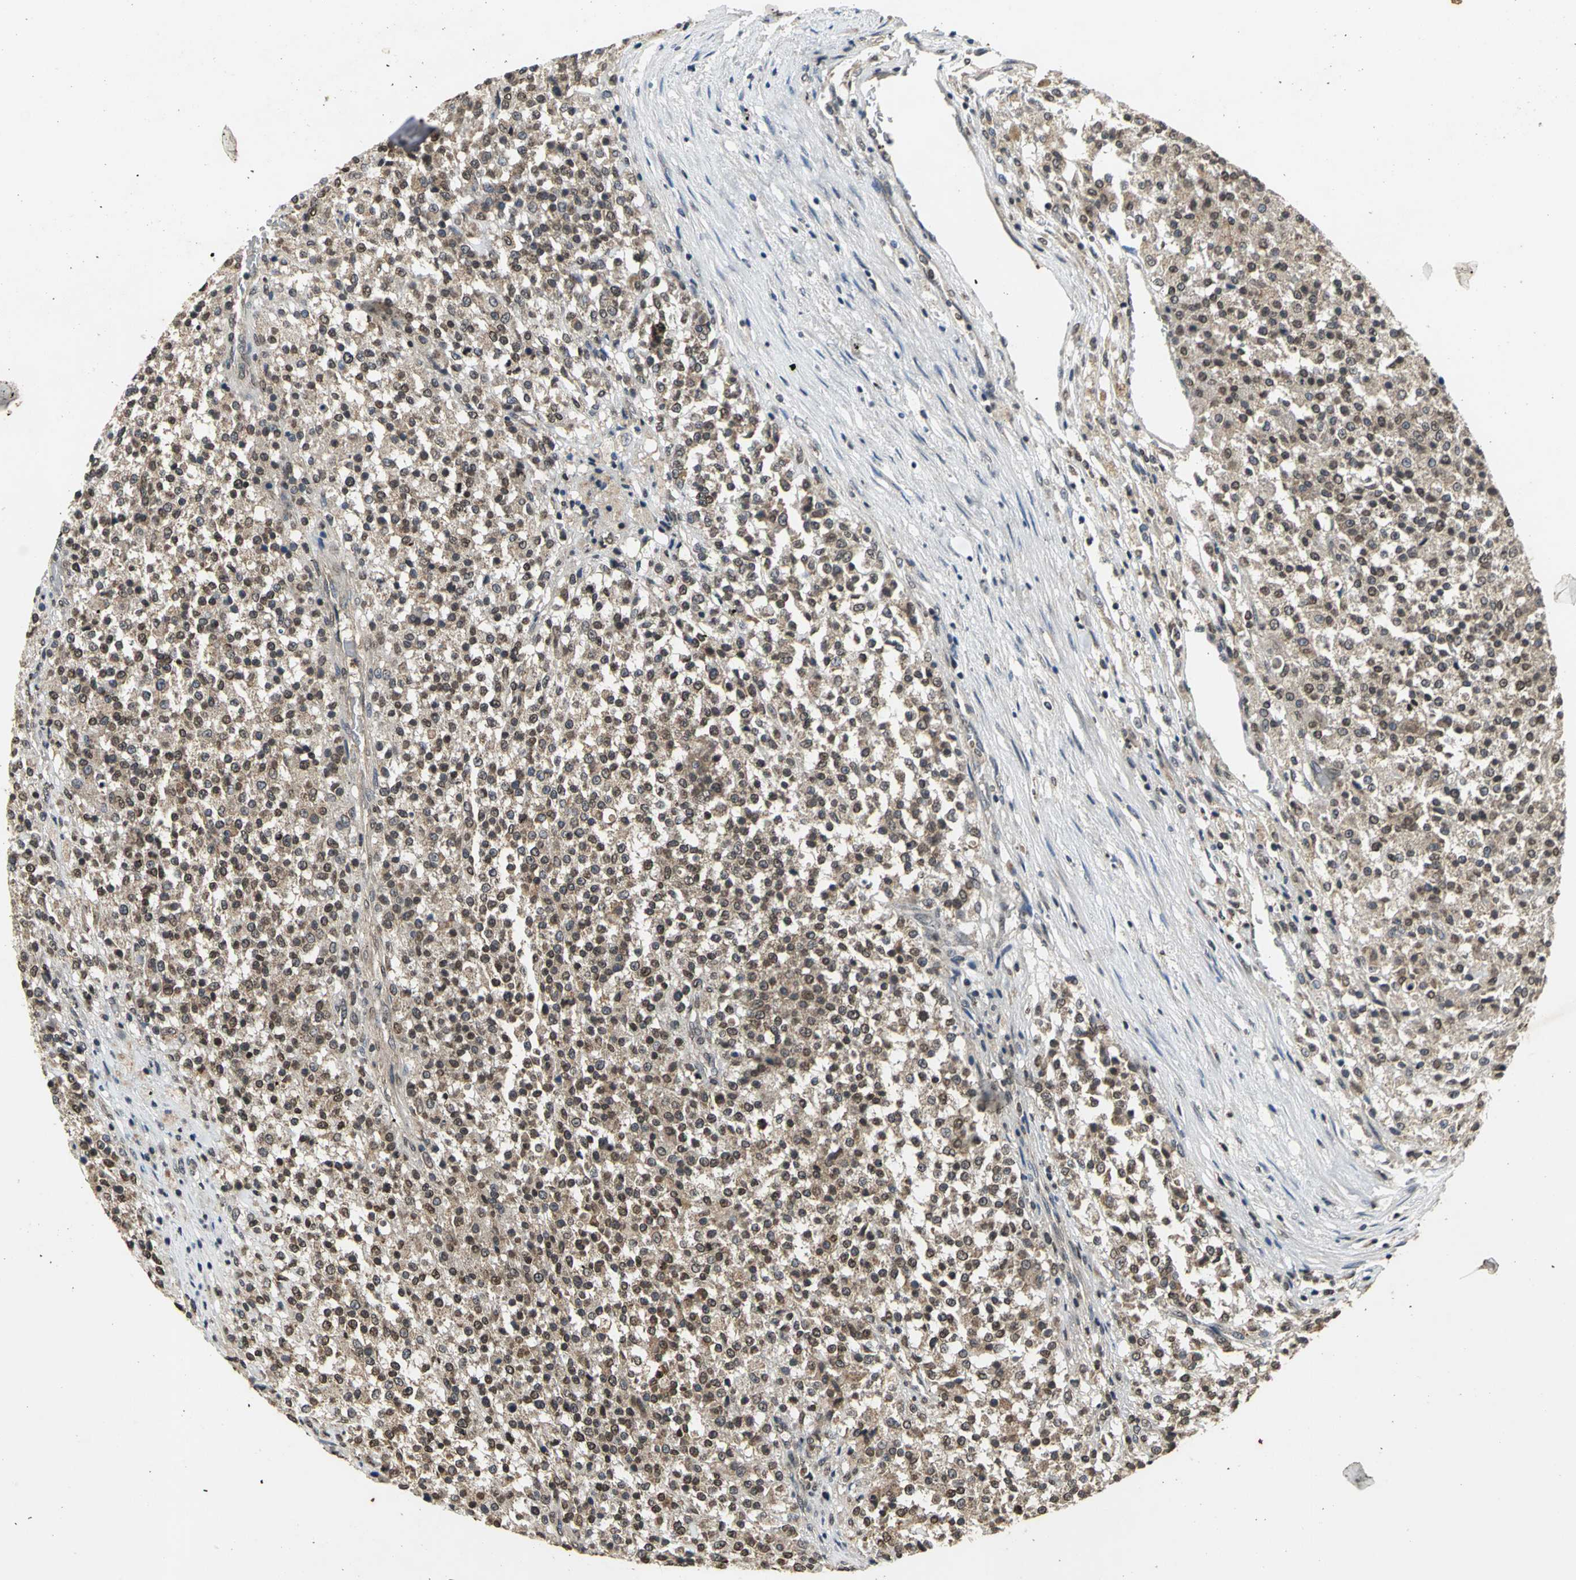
{"staining": {"intensity": "moderate", "quantity": ">75%", "location": "cytoplasmic/membranous,nuclear"}, "tissue": "testis cancer", "cell_type": "Tumor cells", "image_type": "cancer", "snomed": [{"axis": "morphology", "description": "Seminoma, NOS"}, {"axis": "topography", "description": "Testis"}], "caption": "Testis cancer (seminoma) stained with a brown dye demonstrates moderate cytoplasmic/membranous and nuclear positive expression in about >75% of tumor cells.", "gene": "AHR", "patient": {"sex": "male", "age": 59}}